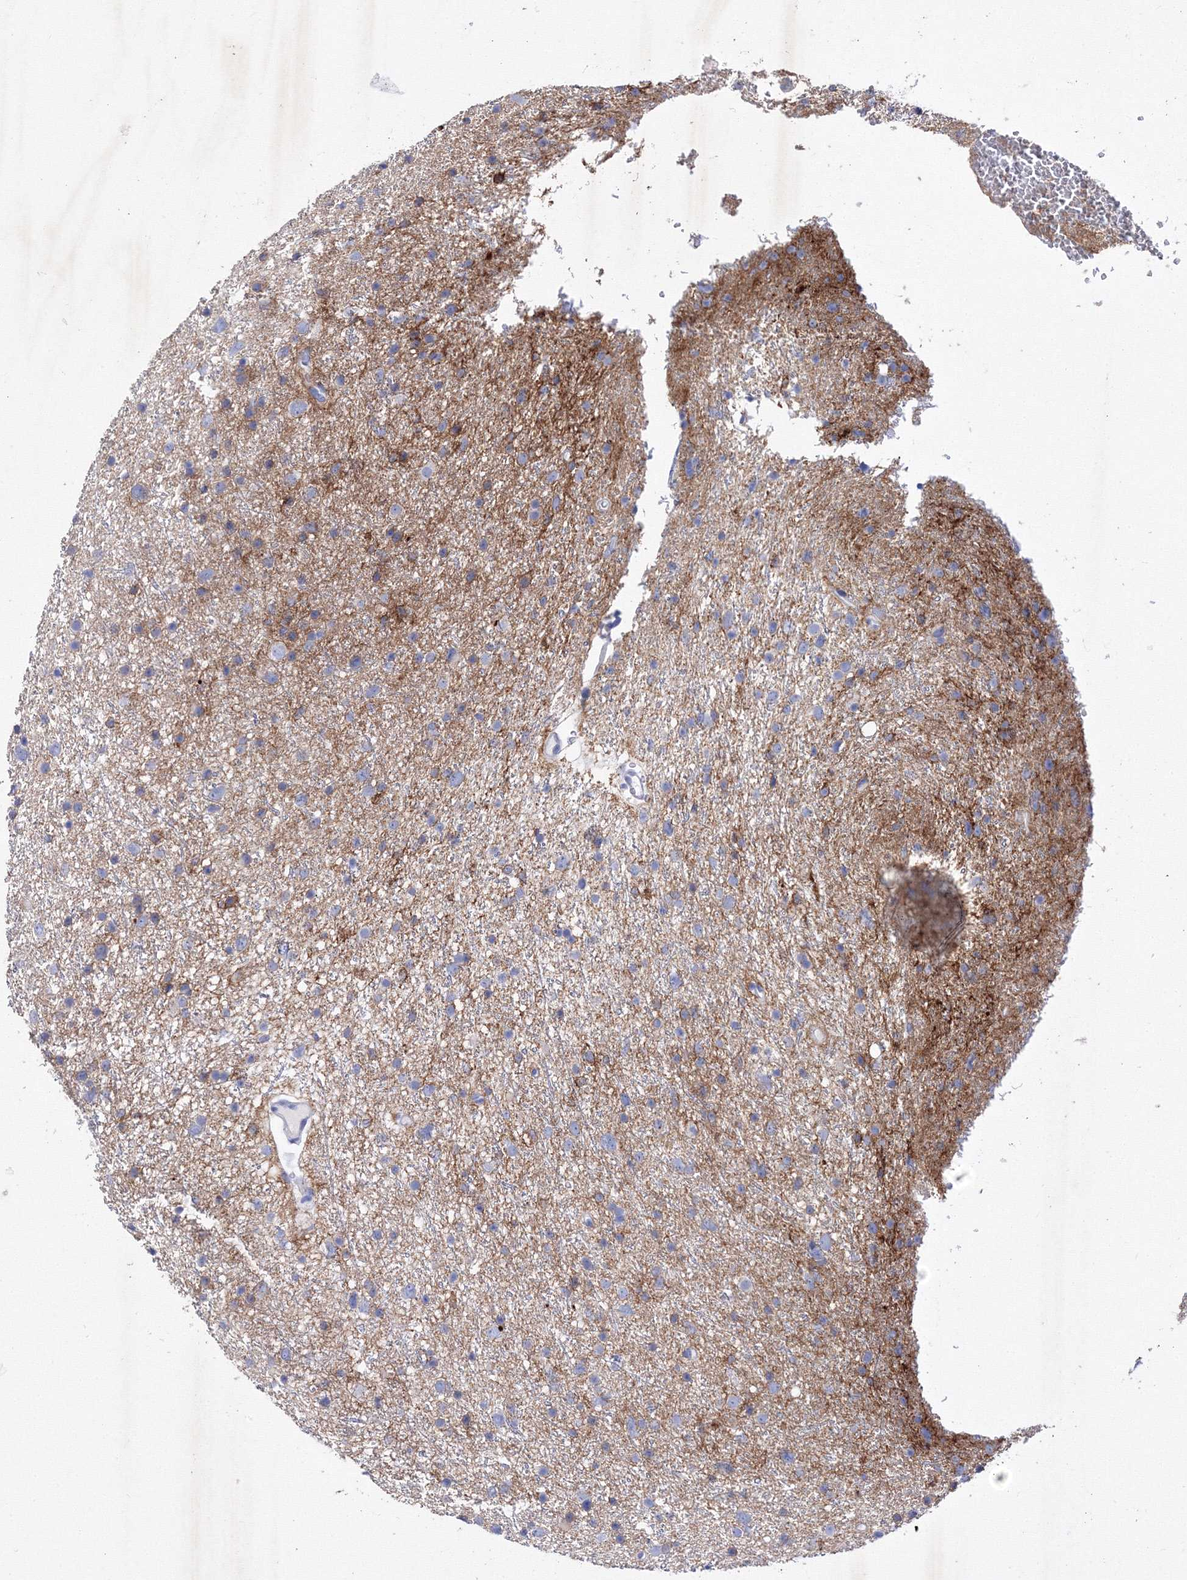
{"staining": {"intensity": "negative", "quantity": "none", "location": "none"}, "tissue": "glioma", "cell_type": "Tumor cells", "image_type": "cancer", "snomed": [{"axis": "morphology", "description": "Glioma, malignant, Low grade"}, {"axis": "topography", "description": "Cerebral cortex"}], "caption": "The immunohistochemistry image has no significant positivity in tumor cells of glioma tissue.", "gene": "GPN1", "patient": {"sex": "female", "age": 39}}